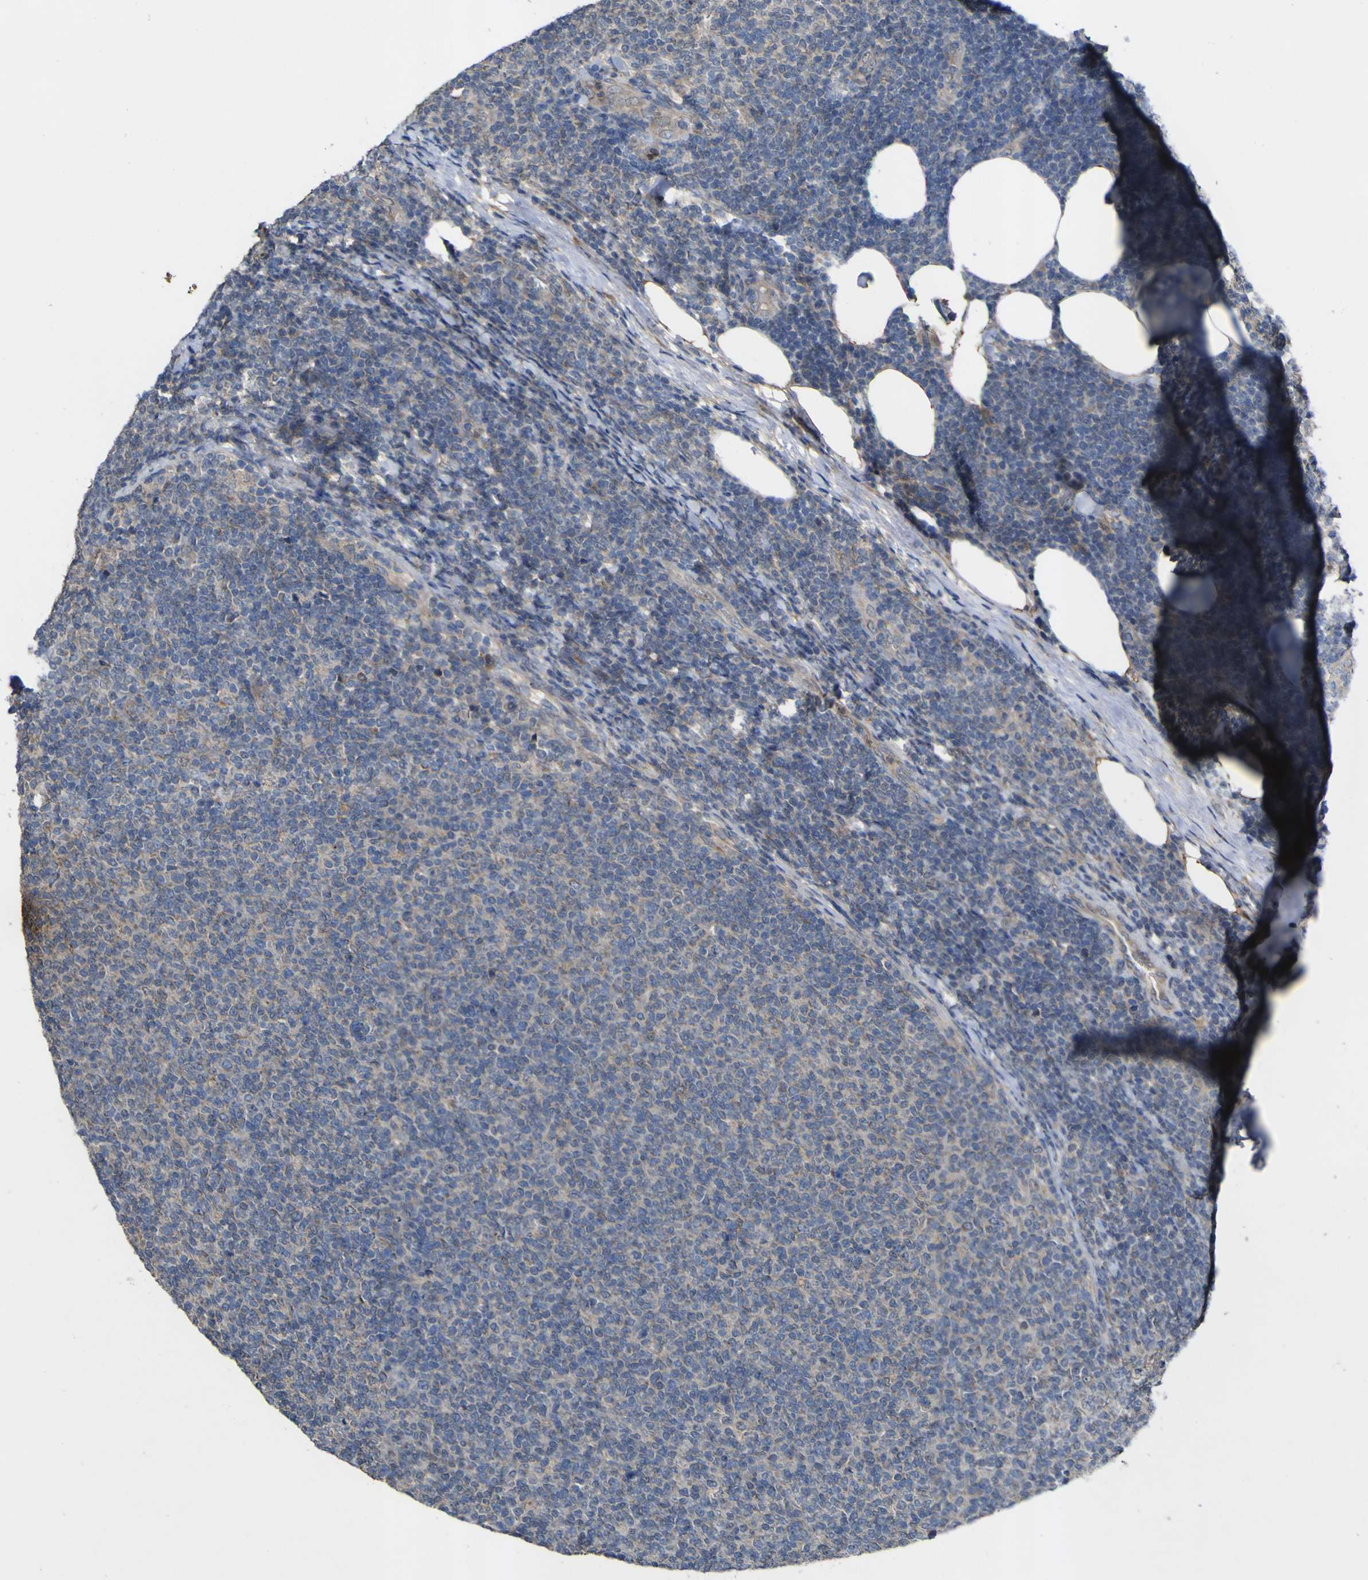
{"staining": {"intensity": "weak", "quantity": "<25%", "location": "cytoplasmic/membranous"}, "tissue": "lymphoma", "cell_type": "Tumor cells", "image_type": "cancer", "snomed": [{"axis": "morphology", "description": "Malignant lymphoma, non-Hodgkin's type, Low grade"}, {"axis": "topography", "description": "Lymph node"}], "caption": "Tumor cells are negative for protein expression in human low-grade malignant lymphoma, non-Hodgkin's type.", "gene": "IRAK2", "patient": {"sex": "male", "age": 66}}